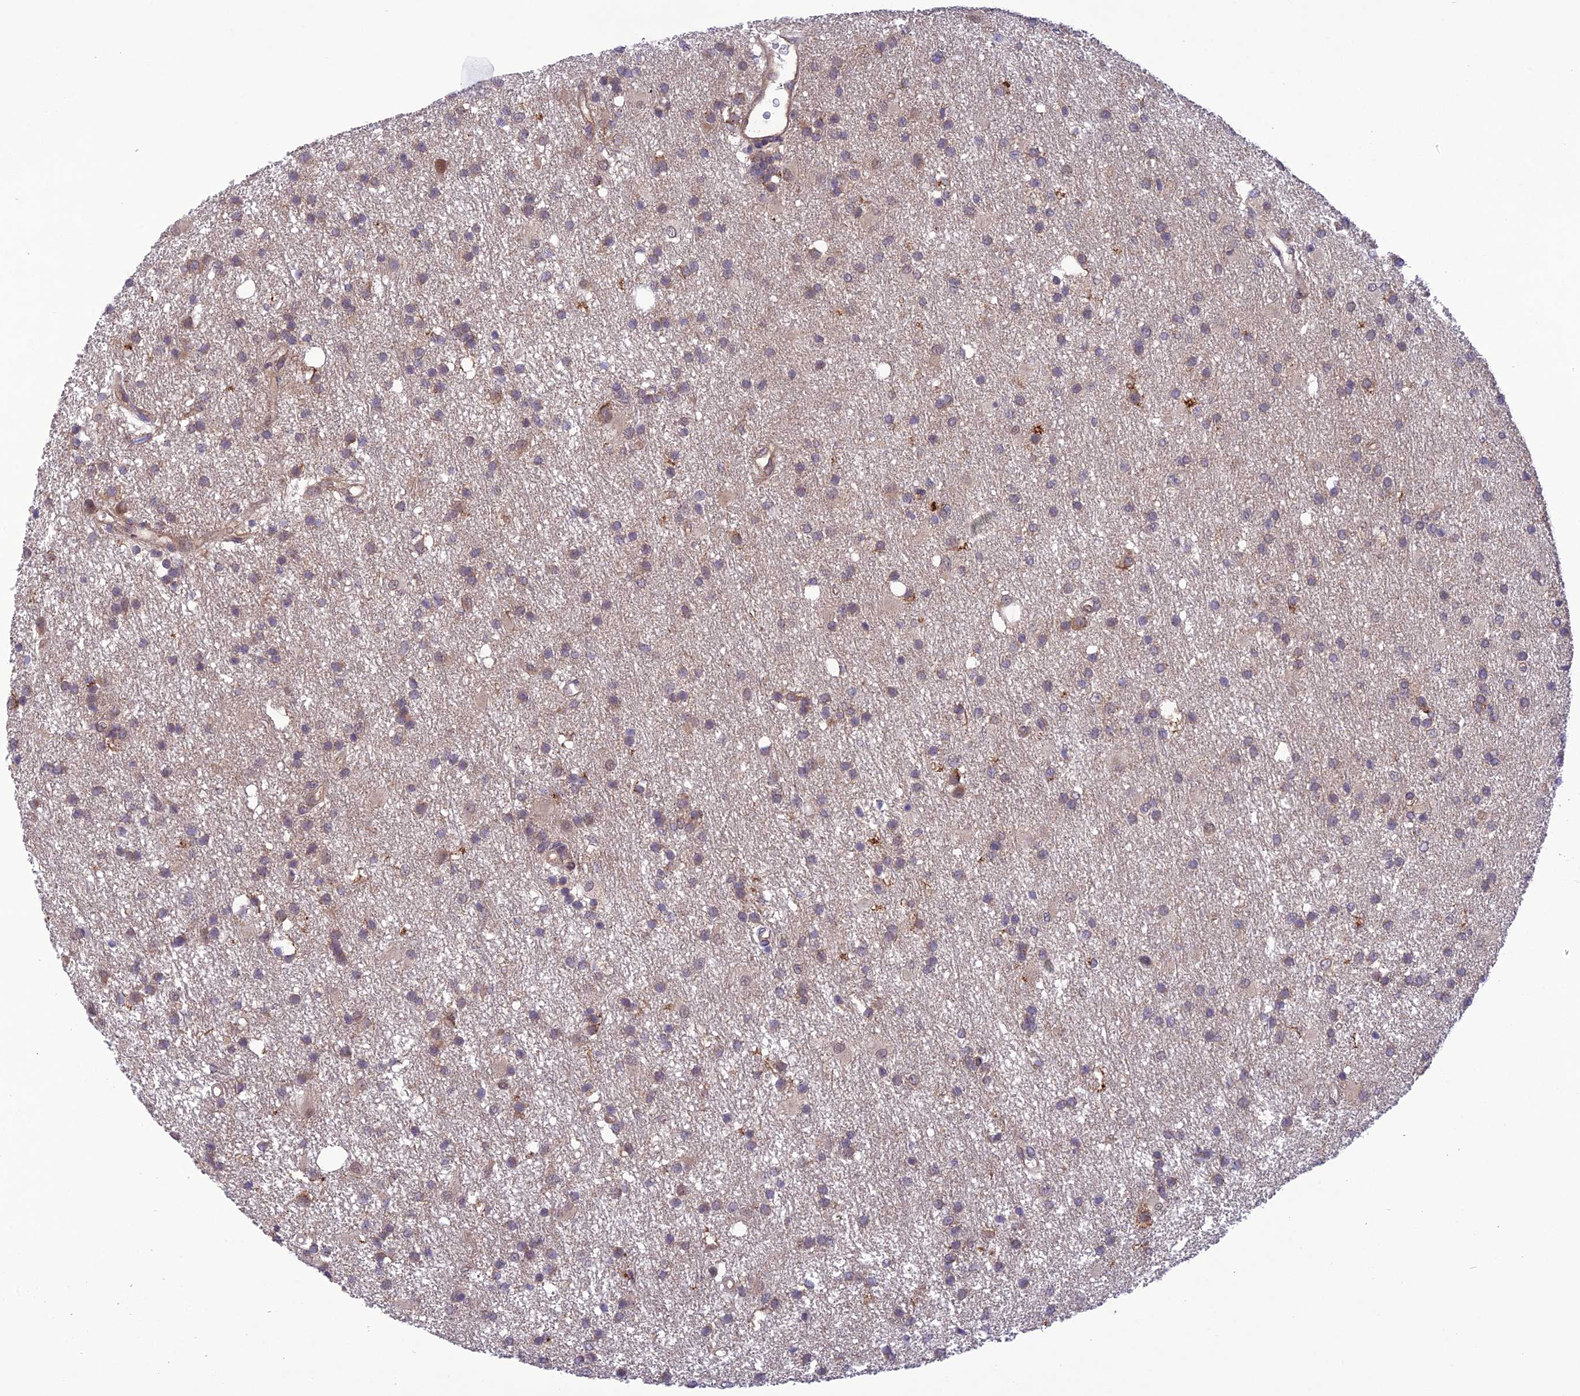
{"staining": {"intensity": "weak", "quantity": "25%-75%", "location": "cytoplasmic/membranous"}, "tissue": "glioma", "cell_type": "Tumor cells", "image_type": "cancer", "snomed": [{"axis": "morphology", "description": "Glioma, malignant, High grade"}, {"axis": "topography", "description": "Brain"}], "caption": "Malignant glioma (high-grade) stained with a brown dye reveals weak cytoplasmic/membranous positive expression in about 25%-75% of tumor cells.", "gene": "UROS", "patient": {"sex": "male", "age": 77}}